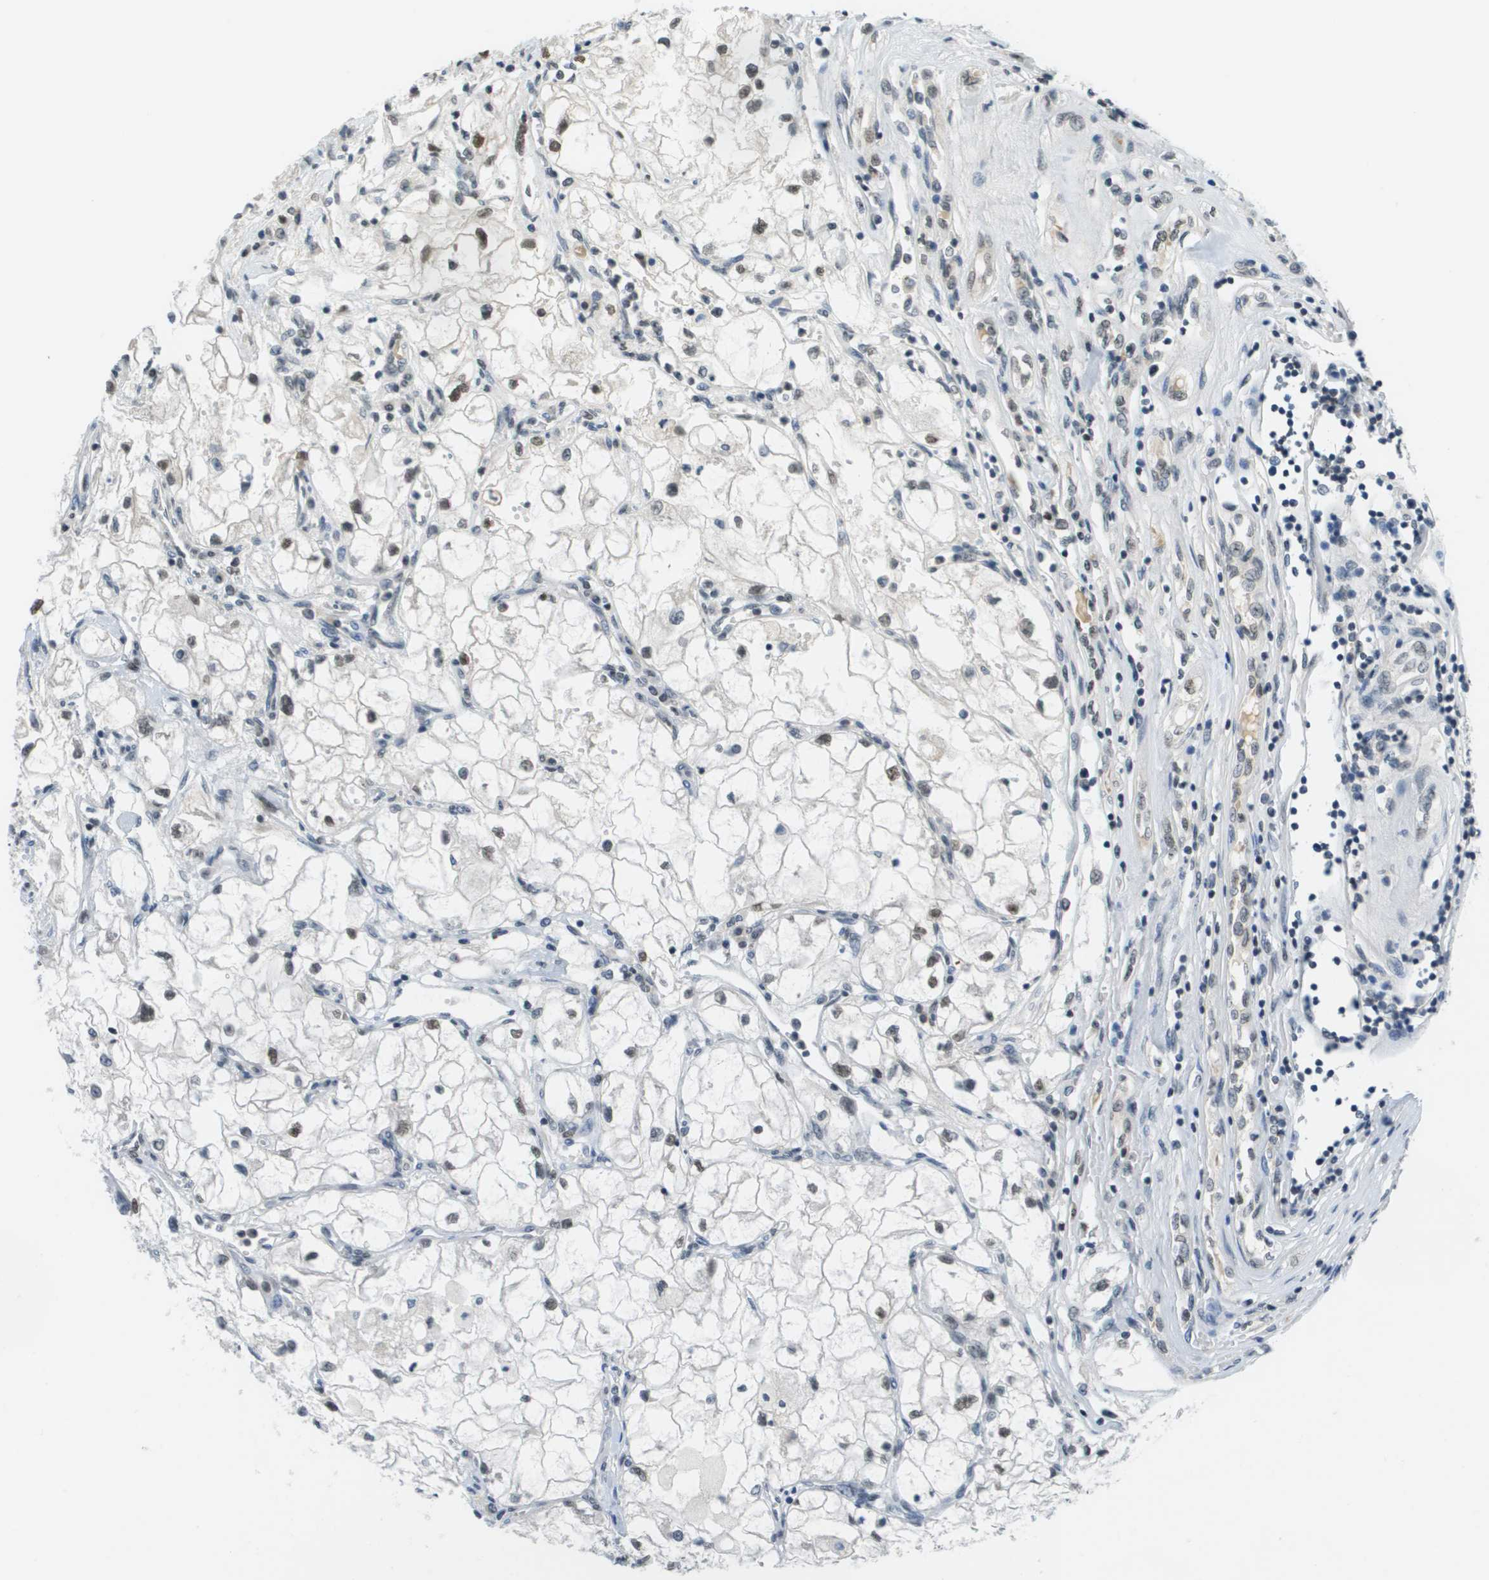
{"staining": {"intensity": "moderate", "quantity": ">75%", "location": "nuclear"}, "tissue": "renal cancer", "cell_type": "Tumor cells", "image_type": "cancer", "snomed": [{"axis": "morphology", "description": "Adenocarcinoma, NOS"}, {"axis": "topography", "description": "Kidney"}], "caption": "This is a histology image of IHC staining of renal cancer (adenocarcinoma), which shows moderate positivity in the nuclear of tumor cells.", "gene": "CBX5", "patient": {"sex": "female", "age": 70}}